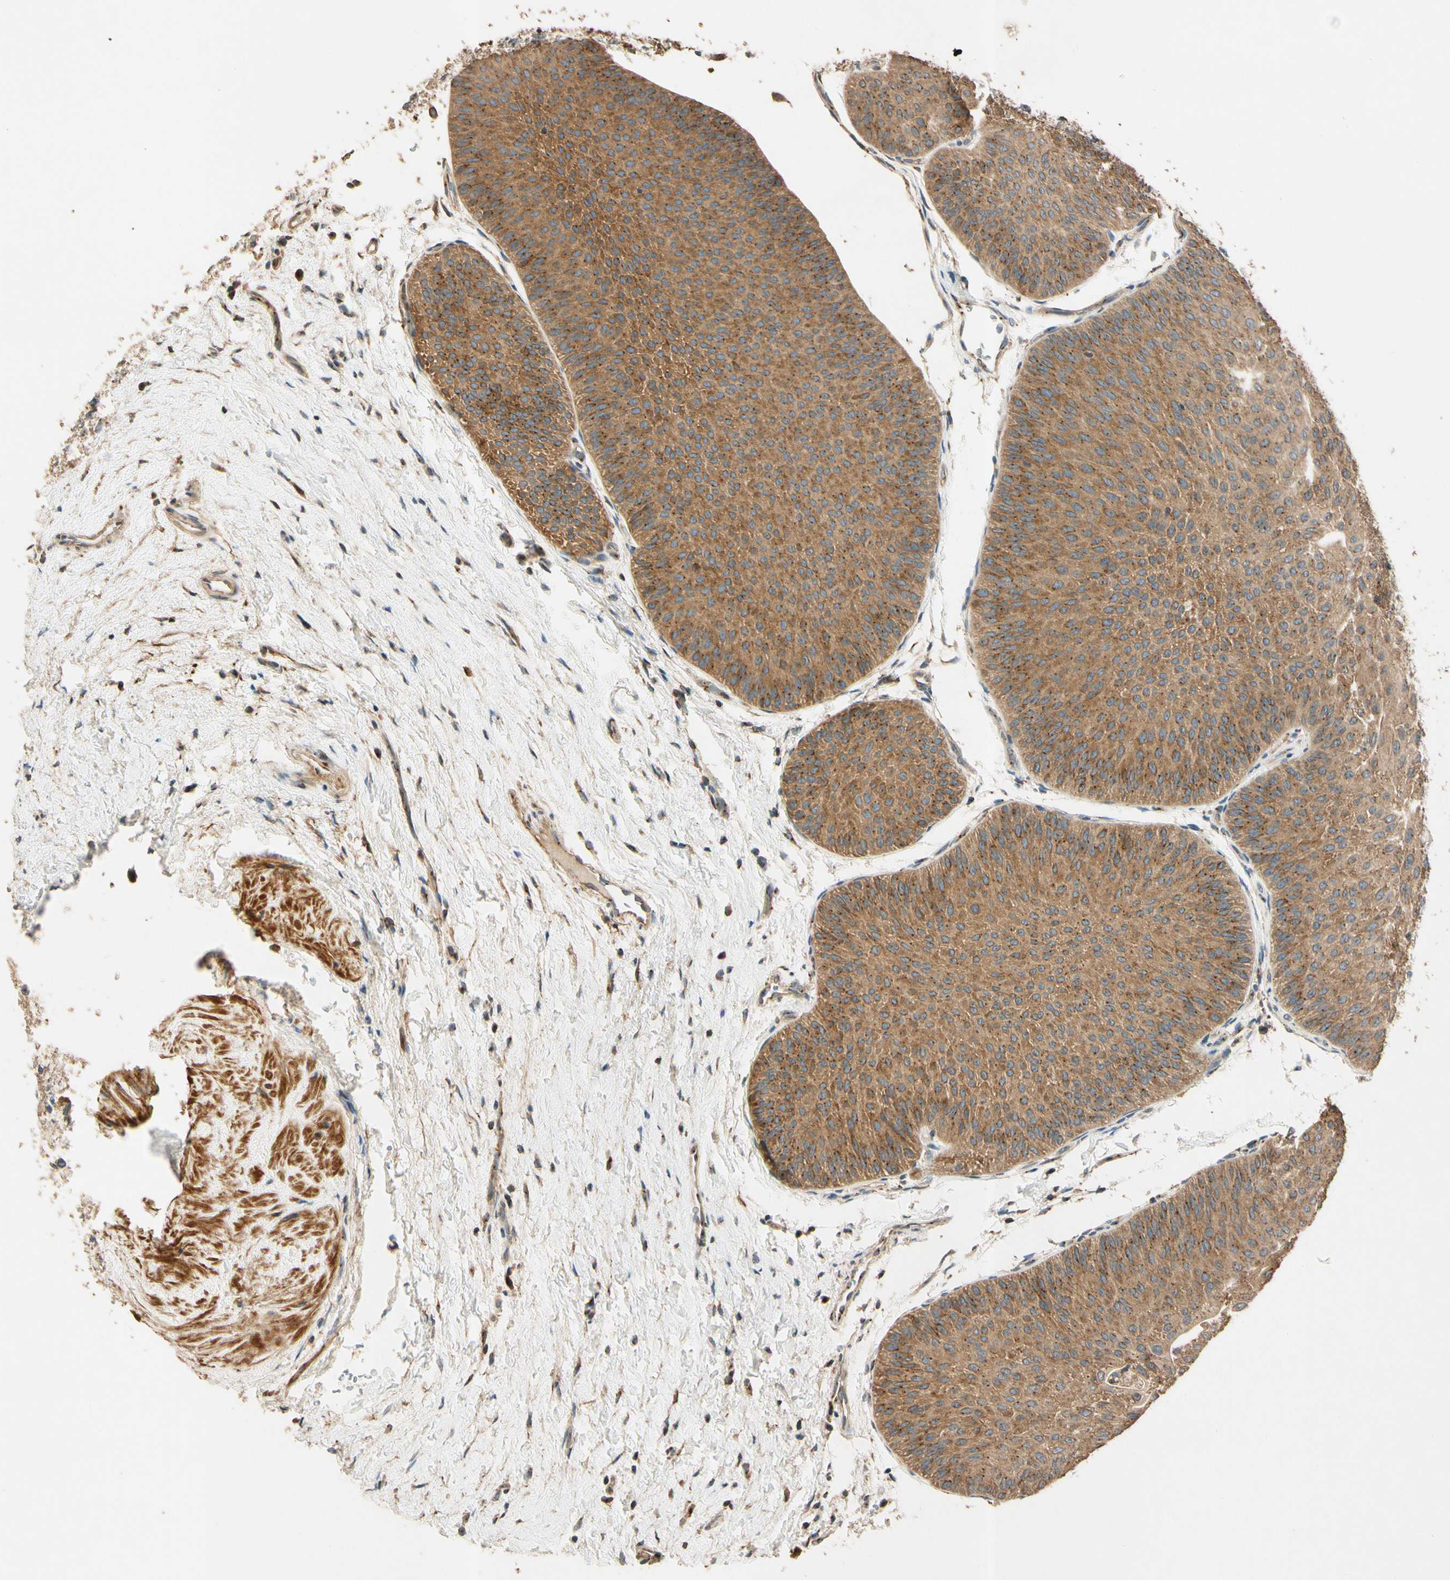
{"staining": {"intensity": "moderate", "quantity": ">75%", "location": "cytoplasmic/membranous"}, "tissue": "urothelial cancer", "cell_type": "Tumor cells", "image_type": "cancer", "snomed": [{"axis": "morphology", "description": "Urothelial carcinoma, Low grade"}, {"axis": "topography", "description": "Urinary bladder"}], "caption": "High-power microscopy captured an IHC histopathology image of urothelial carcinoma (low-grade), revealing moderate cytoplasmic/membranous positivity in about >75% of tumor cells.", "gene": "AKAP9", "patient": {"sex": "female", "age": 60}}